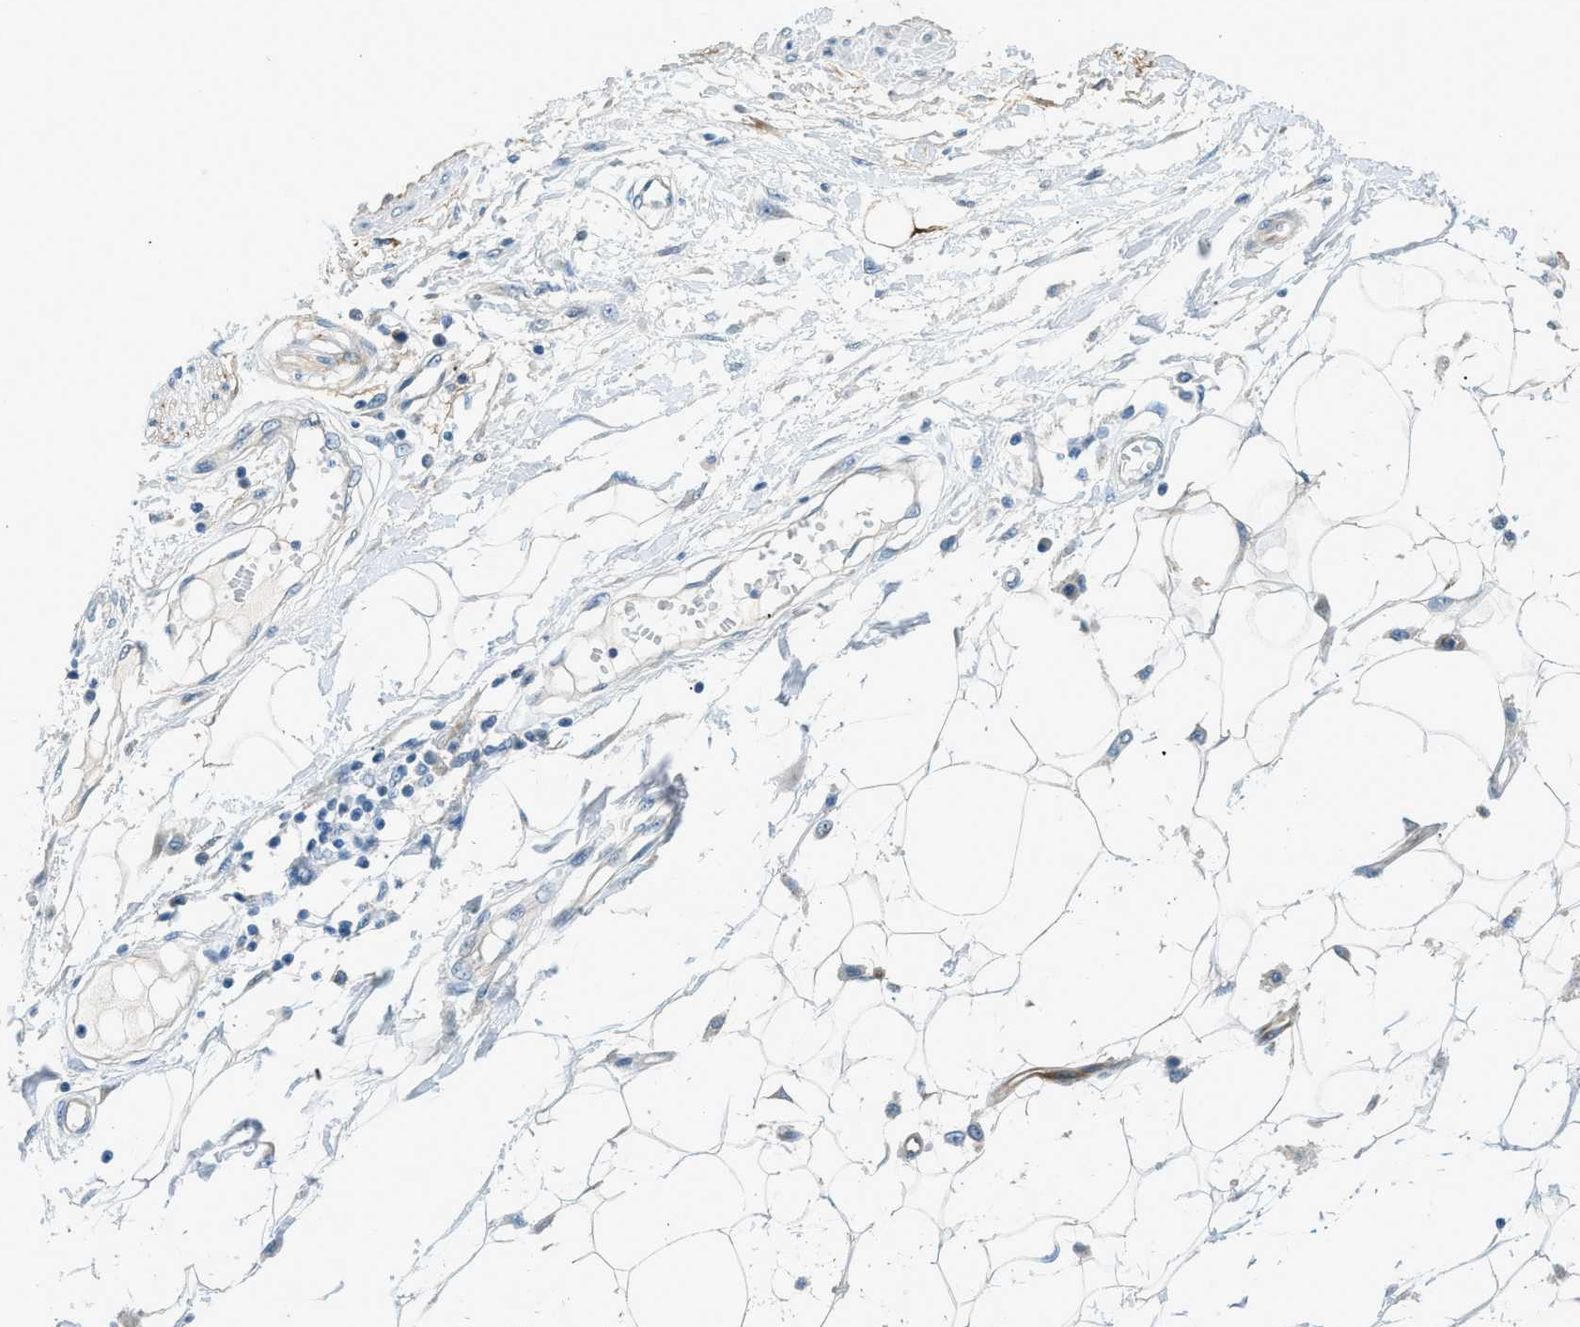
{"staining": {"intensity": "negative", "quantity": "none", "location": "none"}, "tissue": "adipose tissue", "cell_type": "Adipocytes", "image_type": "normal", "snomed": [{"axis": "morphology", "description": "Normal tissue, NOS"}, {"axis": "morphology", "description": "Squamous cell carcinoma, NOS"}, {"axis": "topography", "description": "Skin"}, {"axis": "topography", "description": "Peripheral nerve tissue"}], "caption": "Image shows no significant protein expression in adipocytes of normal adipose tissue.", "gene": "ZNF367", "patient": {"sex": "male", "age": 83}}